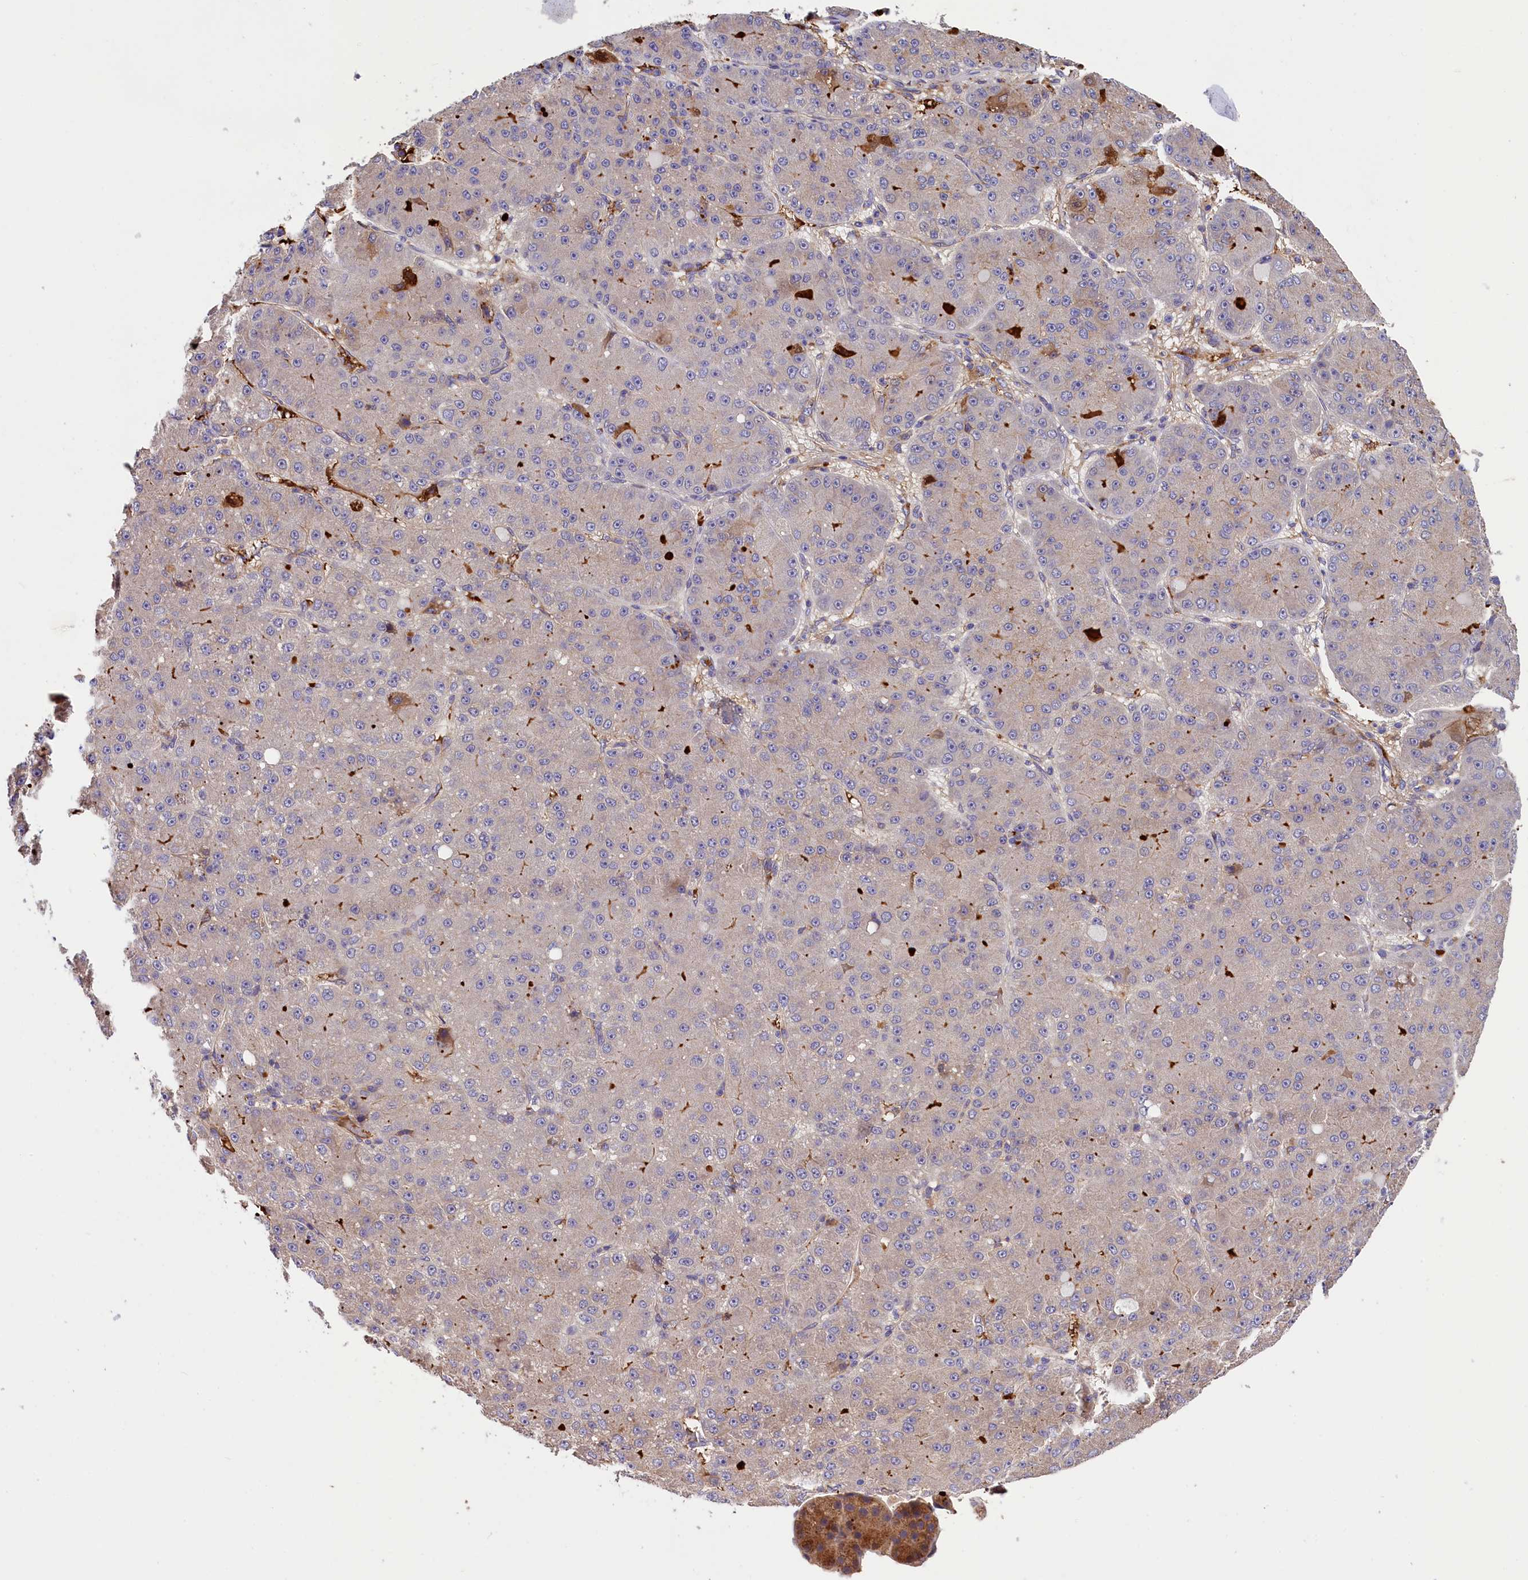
{"staining": {"intensity": "weak", "quantity": "<25%", "location": "cytoplasmic/membranous,nuclear"}, "tissue": "liver cancer", "cell_type": "Tumor cells", "image_type": "cancer", "snomed": [{"axis": "morphology", "description": "Carcinoma, Hepatocellular, NOS"}, {"axis": "topography", "description": "Liver"}], "caption": "Micrograph shows no protein expression in tumor cells of liver cancer (hepatocellular carcinoma) tissue.", "gene": "PHAF1", "patient": {"sex": "male", "age": 67}}